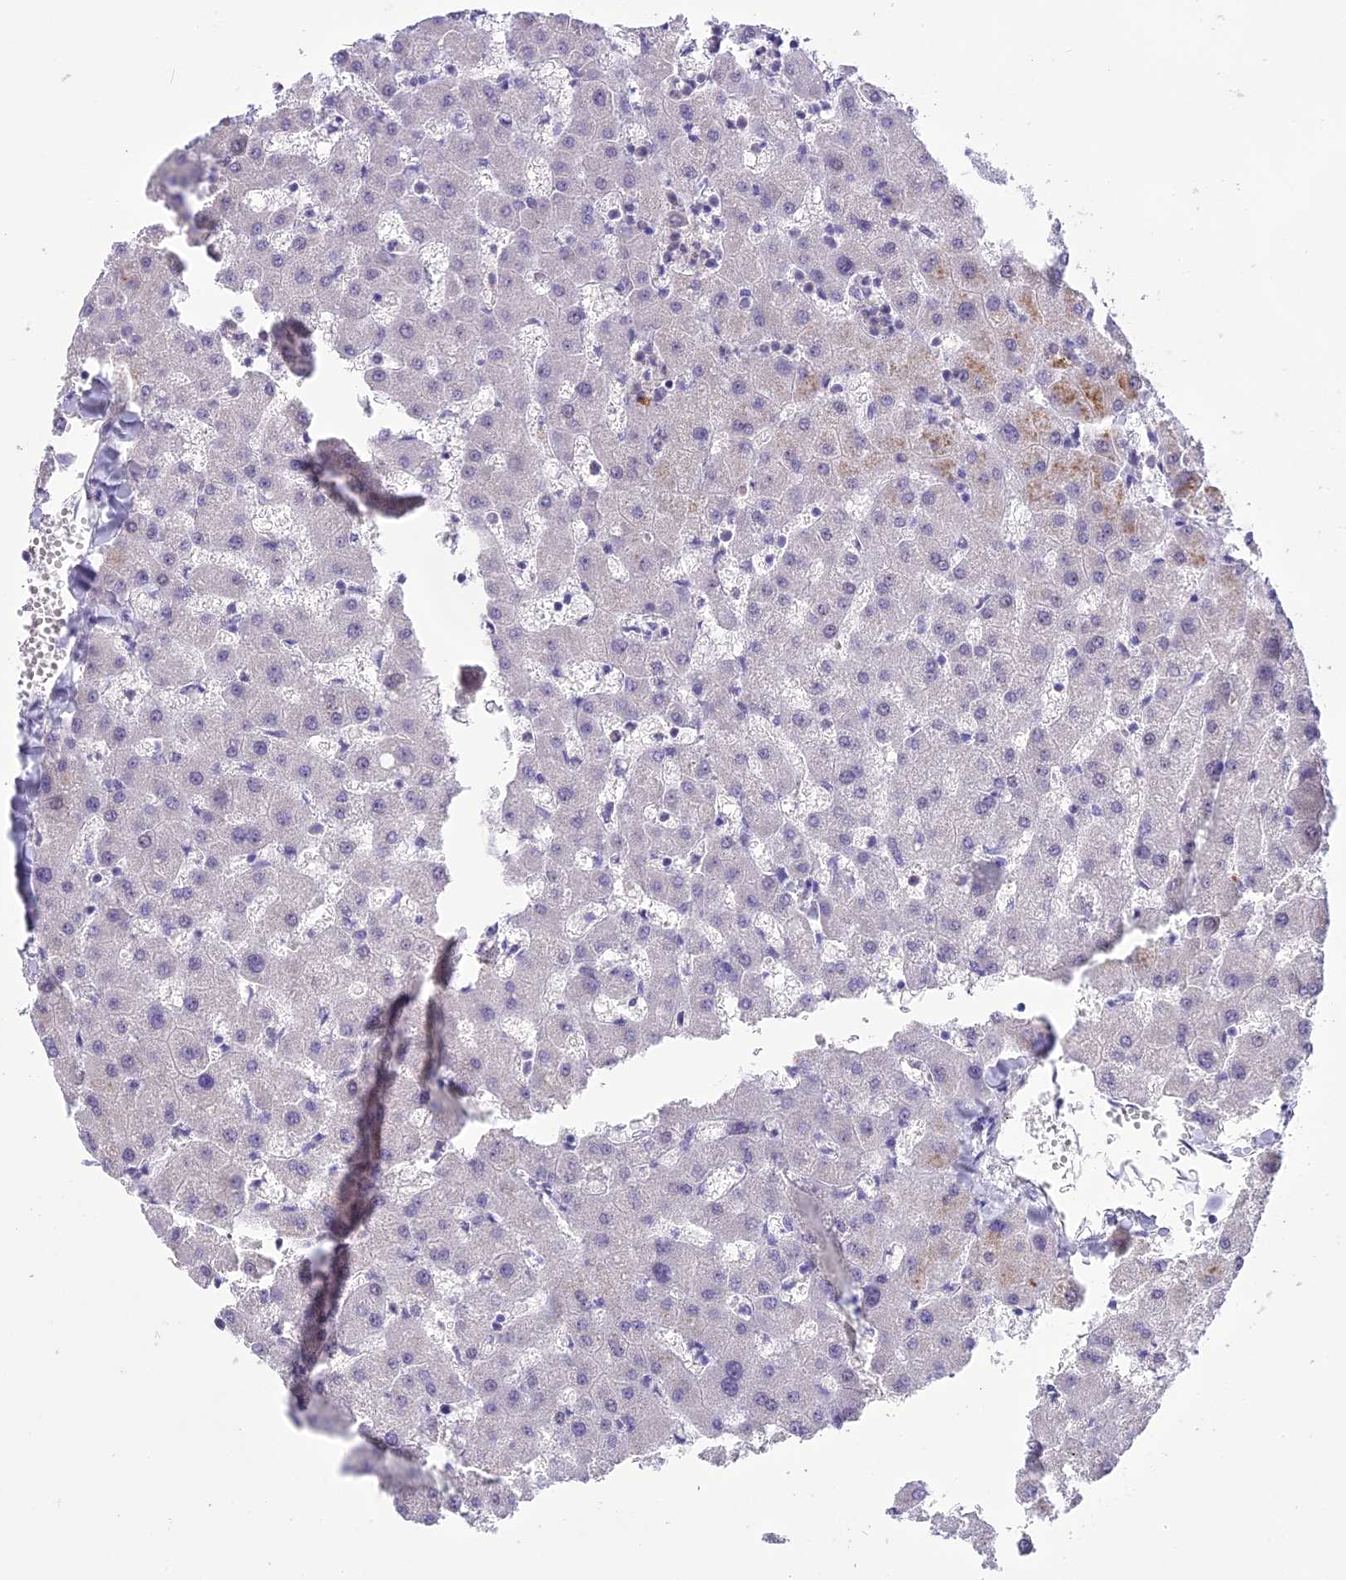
{"staining": {"intensity": "negative", "quantity": "none", "location": "none"}, "tissue": "liver", "cell_type": "Cholangiocytes", "image_type": "normal", "snomed": [{"axis": "morphology", "description": "Normal tissue, NOS"}, {"axis": "topography", "description": "Liver"}], "caption": "DAB immunohistochemical staining of normal liver displays no significant expression in cholangiocytes.", "gene": "CMSS1", "patient": {"sex": "female", "age": 63}}